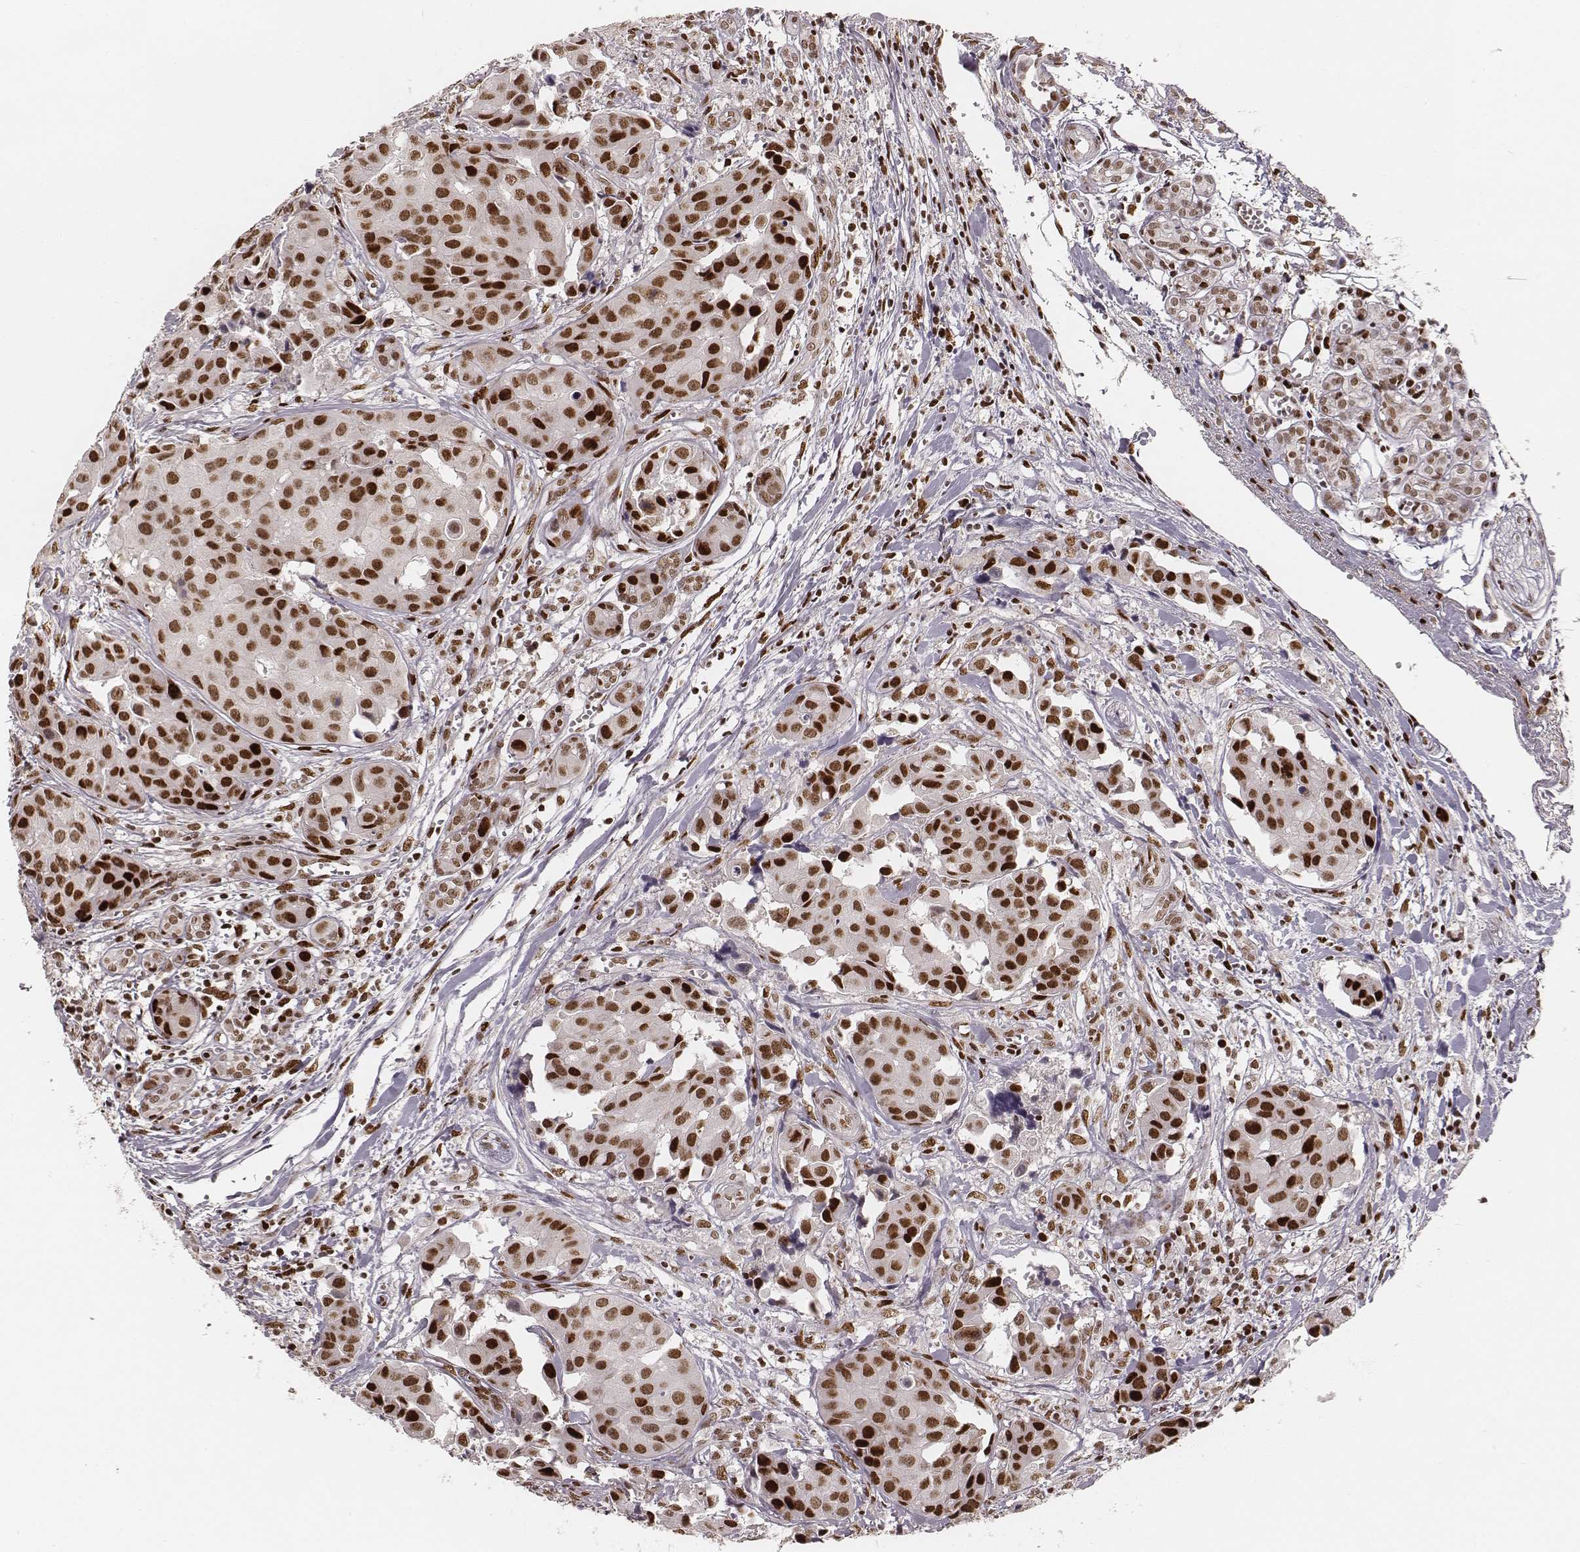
{"staining": {"intensity": "strong", "quantity": ">75%", "location": "nuclear"}, "tissue": "head and neck cancer", "cell_type": "Tumor cells", "image_type": "cancer", "snomed": [{"axis": "morphology", "description": "Adenocarcinoma, NOS"}, {"axis": "topography", "description": "Head-Neck"}], "caption": "Protein staining of adenocarcinoma (head and neck) tissue reveals strong nuclear positivity in approximately >75% of tumor cells.", "gene": "HNRNPC", "patient": {"sex": "male", "age": 76}}